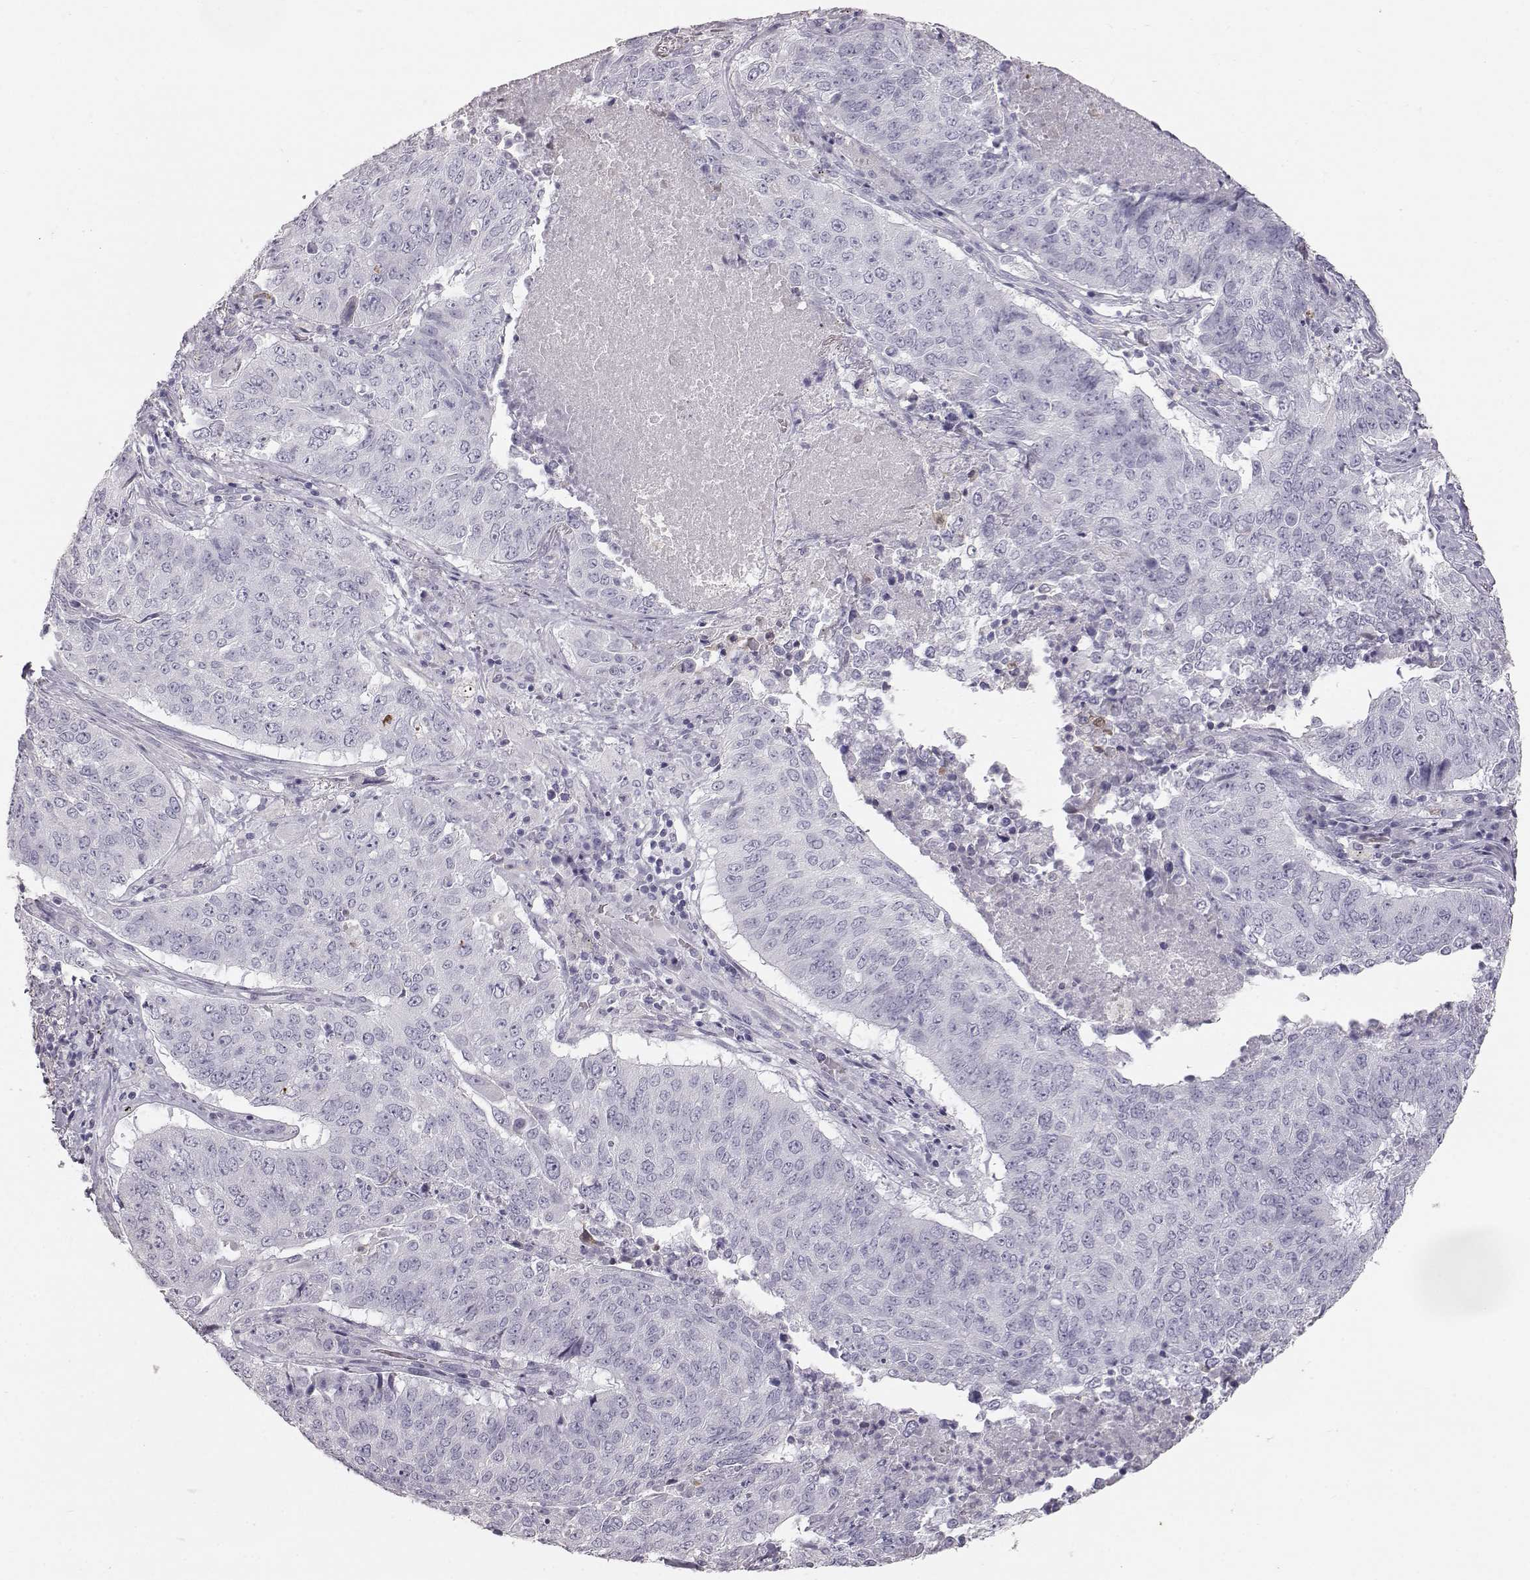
{"staining": {"intensity": "negative", "quantity": "none", "location": "none"}, "tissue": "lung cancer", "cell_type": "Tumor cells", "image_type": "cancer", "snomed": [{"axis": "morphology", "description": "Normal tissue, NOS"}, {"axis": "morphology", "description": "Squamous cell carcinoma, NOS"}, {"axis": "topography", "description": "Bronchus"}, {"axis": "topography", "description": "Lung"}], "caption": "Immunohistochemical staining of human lung squamous cell carcinoma displays no significant positivity in tumor cells. (Brightfield microscopy of DAB immunohistochemistry (IHC) at high magnification).", "gene": "KRT33A", "patient": {"sex": "male", "age": 64}}